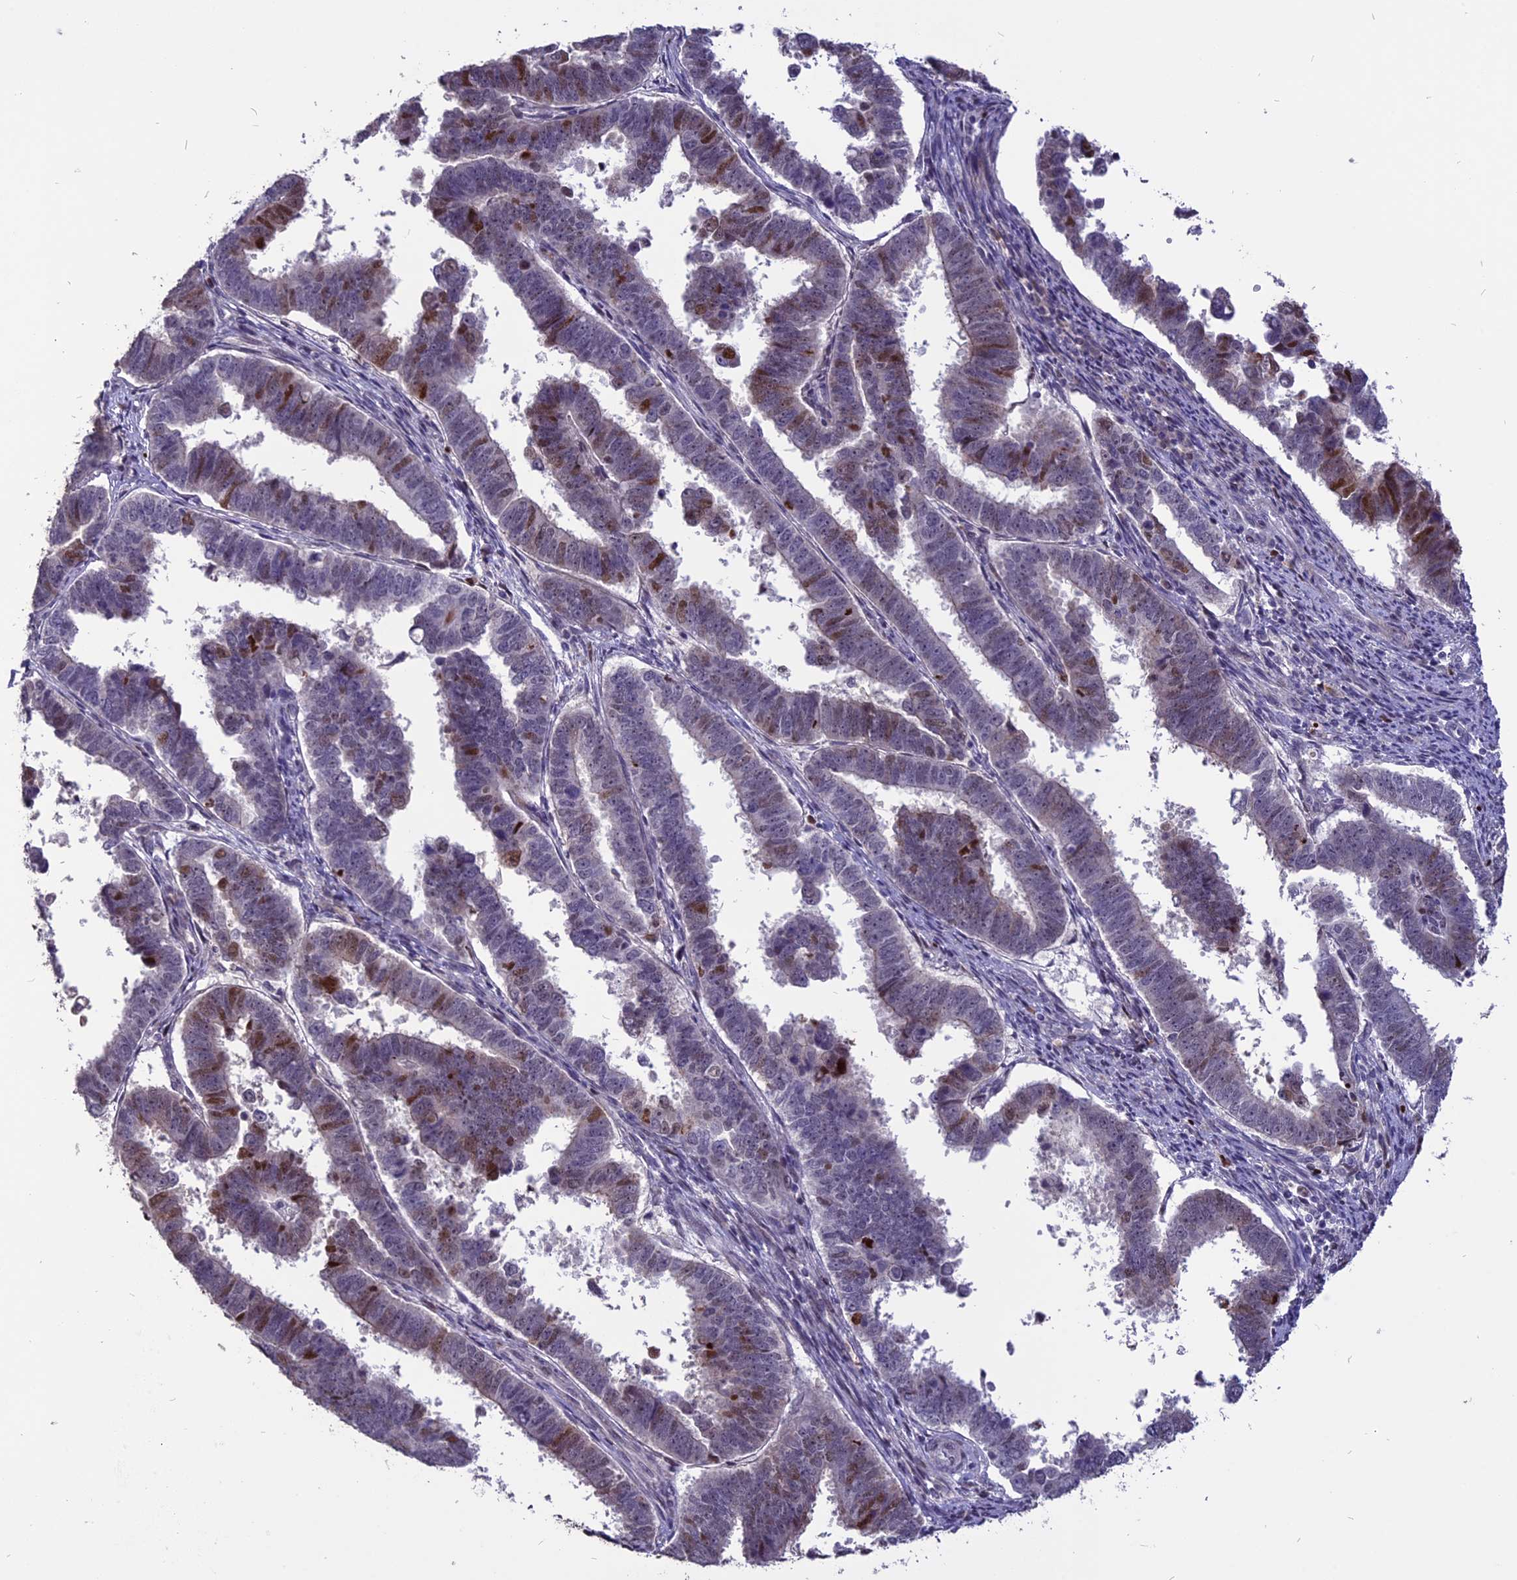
{"staining": {"intensity": "moderate", "quantity": "<25%", "location": "nuclear"}, "tissue": "endometrial cancer", "cell_type": "Tumor cells", "image_type": "cancer", "snomed": [{"axis": "morphology", "description": "Adenocarcinoma, NOS"}, {"axis": "topography", "description": "Endometrium"}], "caption": "Endometrial cancer stained with a brown dye demonstrates moderate nuclear positive expression in about <25% of tumor cells.", "gene": "TMEM263", "patient": {"sex": "female", "age": 75}}